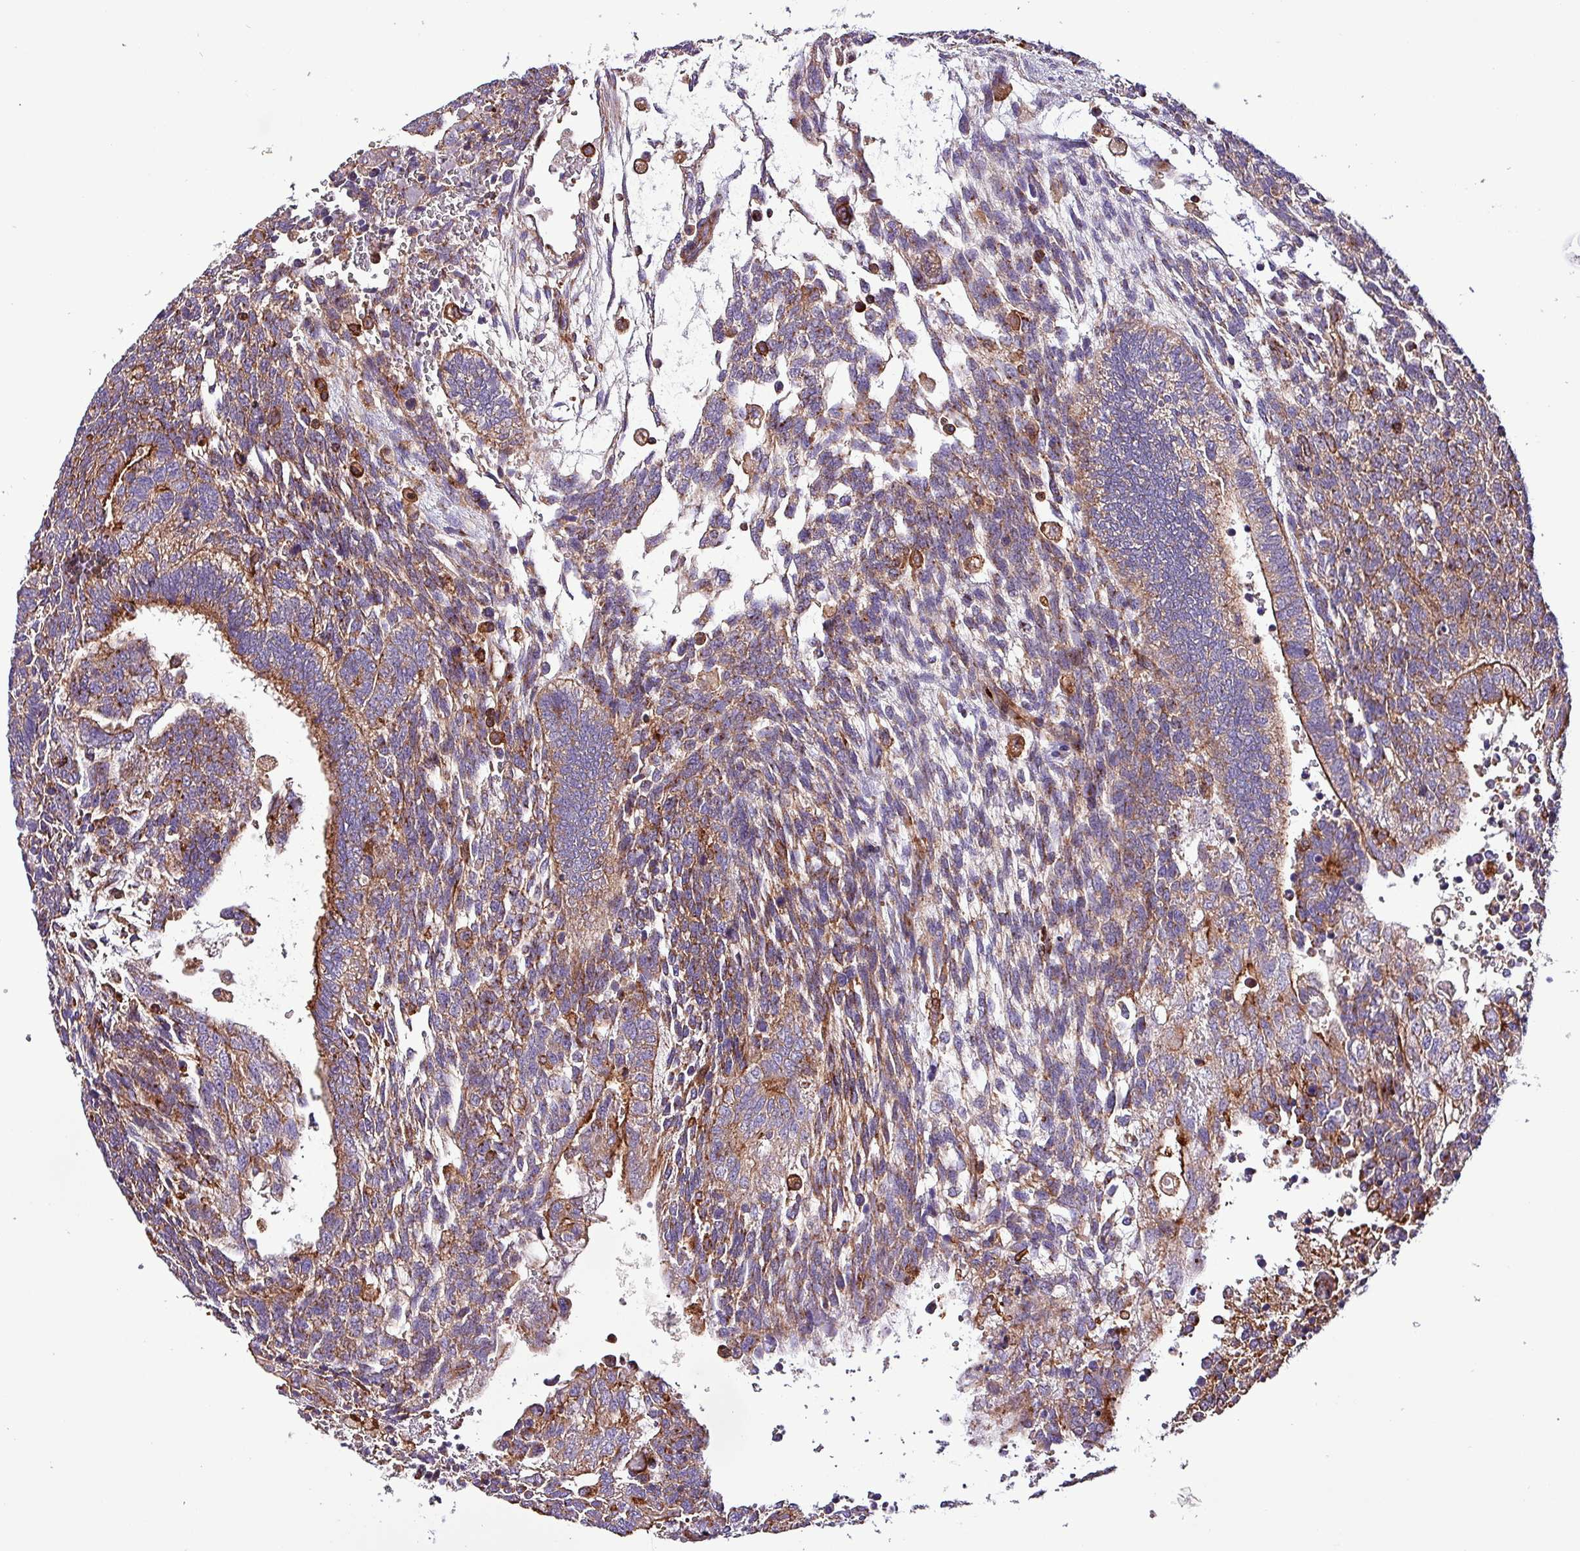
{"staining": {"intensity": "moderate", "quantity": ">75%", "location": "cytoplasmic/membranous"}, "tissue": "testis cancer", "cell_type": "Tumor cells", "image_type": "cancer", "snomed": [{"axis": "morphology", "description": "Carcinoma, Embryonal, NOS"}, {"axis": "topography", "description": "Testis"}], "caption": "IHC (DAB (3,3'-diaminobenzidine)) staining of human testis embryonal carcinoma shows moderate cytoplasmic/membranous protein positivity in about >75% of tumor cells.", "gene": "VAMP4", "patient": {"sex": "male", "age": 23}}